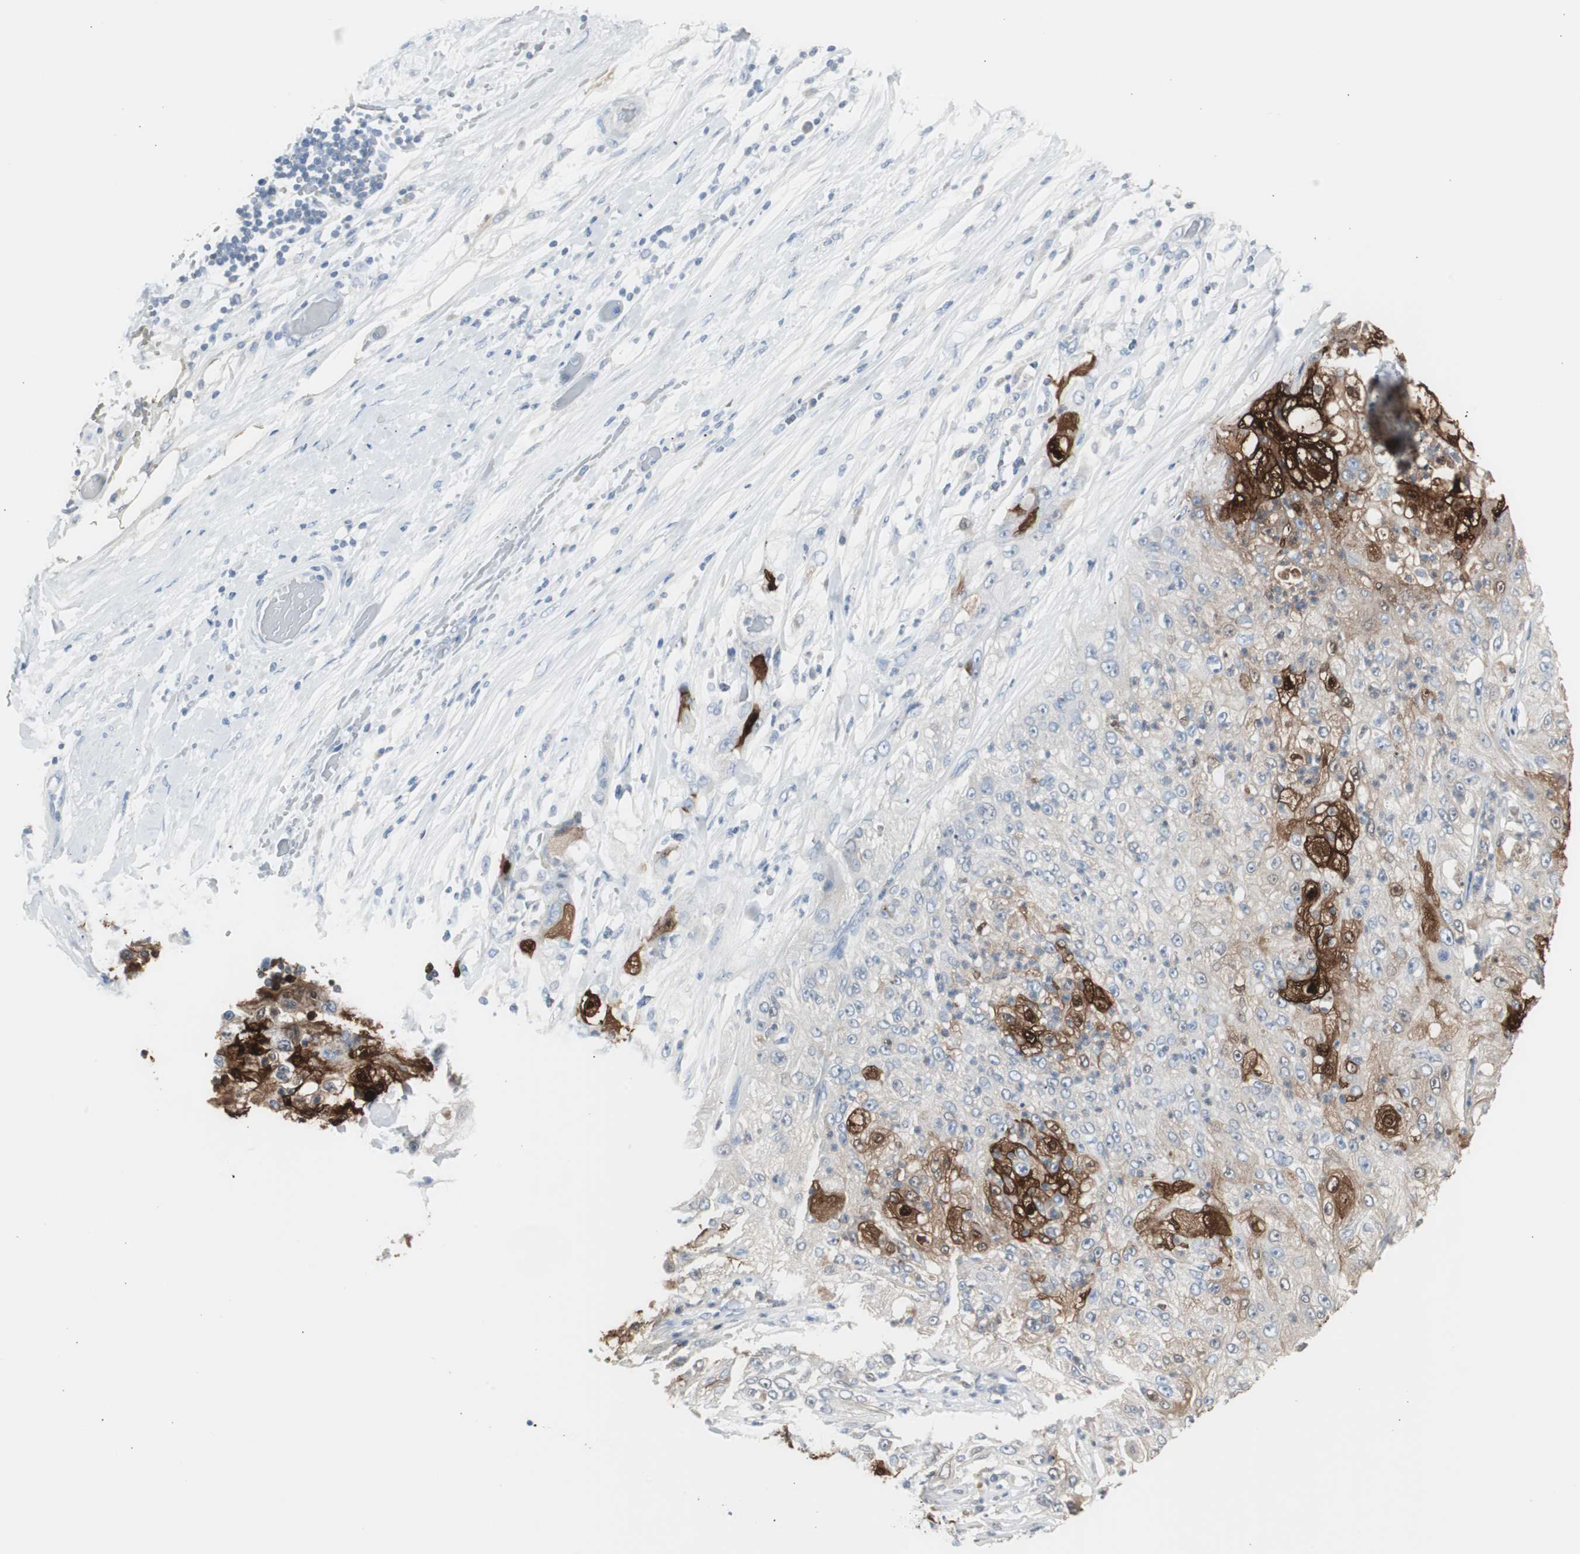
{"staining": {"intensity": "strong", "quantity": "<25%", "location": "cytoplasmic/membranous,nuclear"}, "tissue": "lung cancer", "cell_type": "Tumor cells", "image_type": "cancer", "snomed": [{"axis": "morphology", "description": "Inflammation, NOS"}, {"axis": "morphology", "description": "Squamous cell carcinoma, NOS"}, {"axis": "topography", "description": "Lymph node"}, {"axis": "topography", "description": "Soft tissue"}, {"axis": "topography", "description": "Lung"}], "caption": "A medium amount of strong cytoplasmic/membranous and nuclear positivity is present in approximately <25% of tumor cells in lung cancer tissue. (Brightfield microscopy of DAB IHC at high magnification).", "gene": "S100A7", "patient": {"sex": "male", "age": 66}}